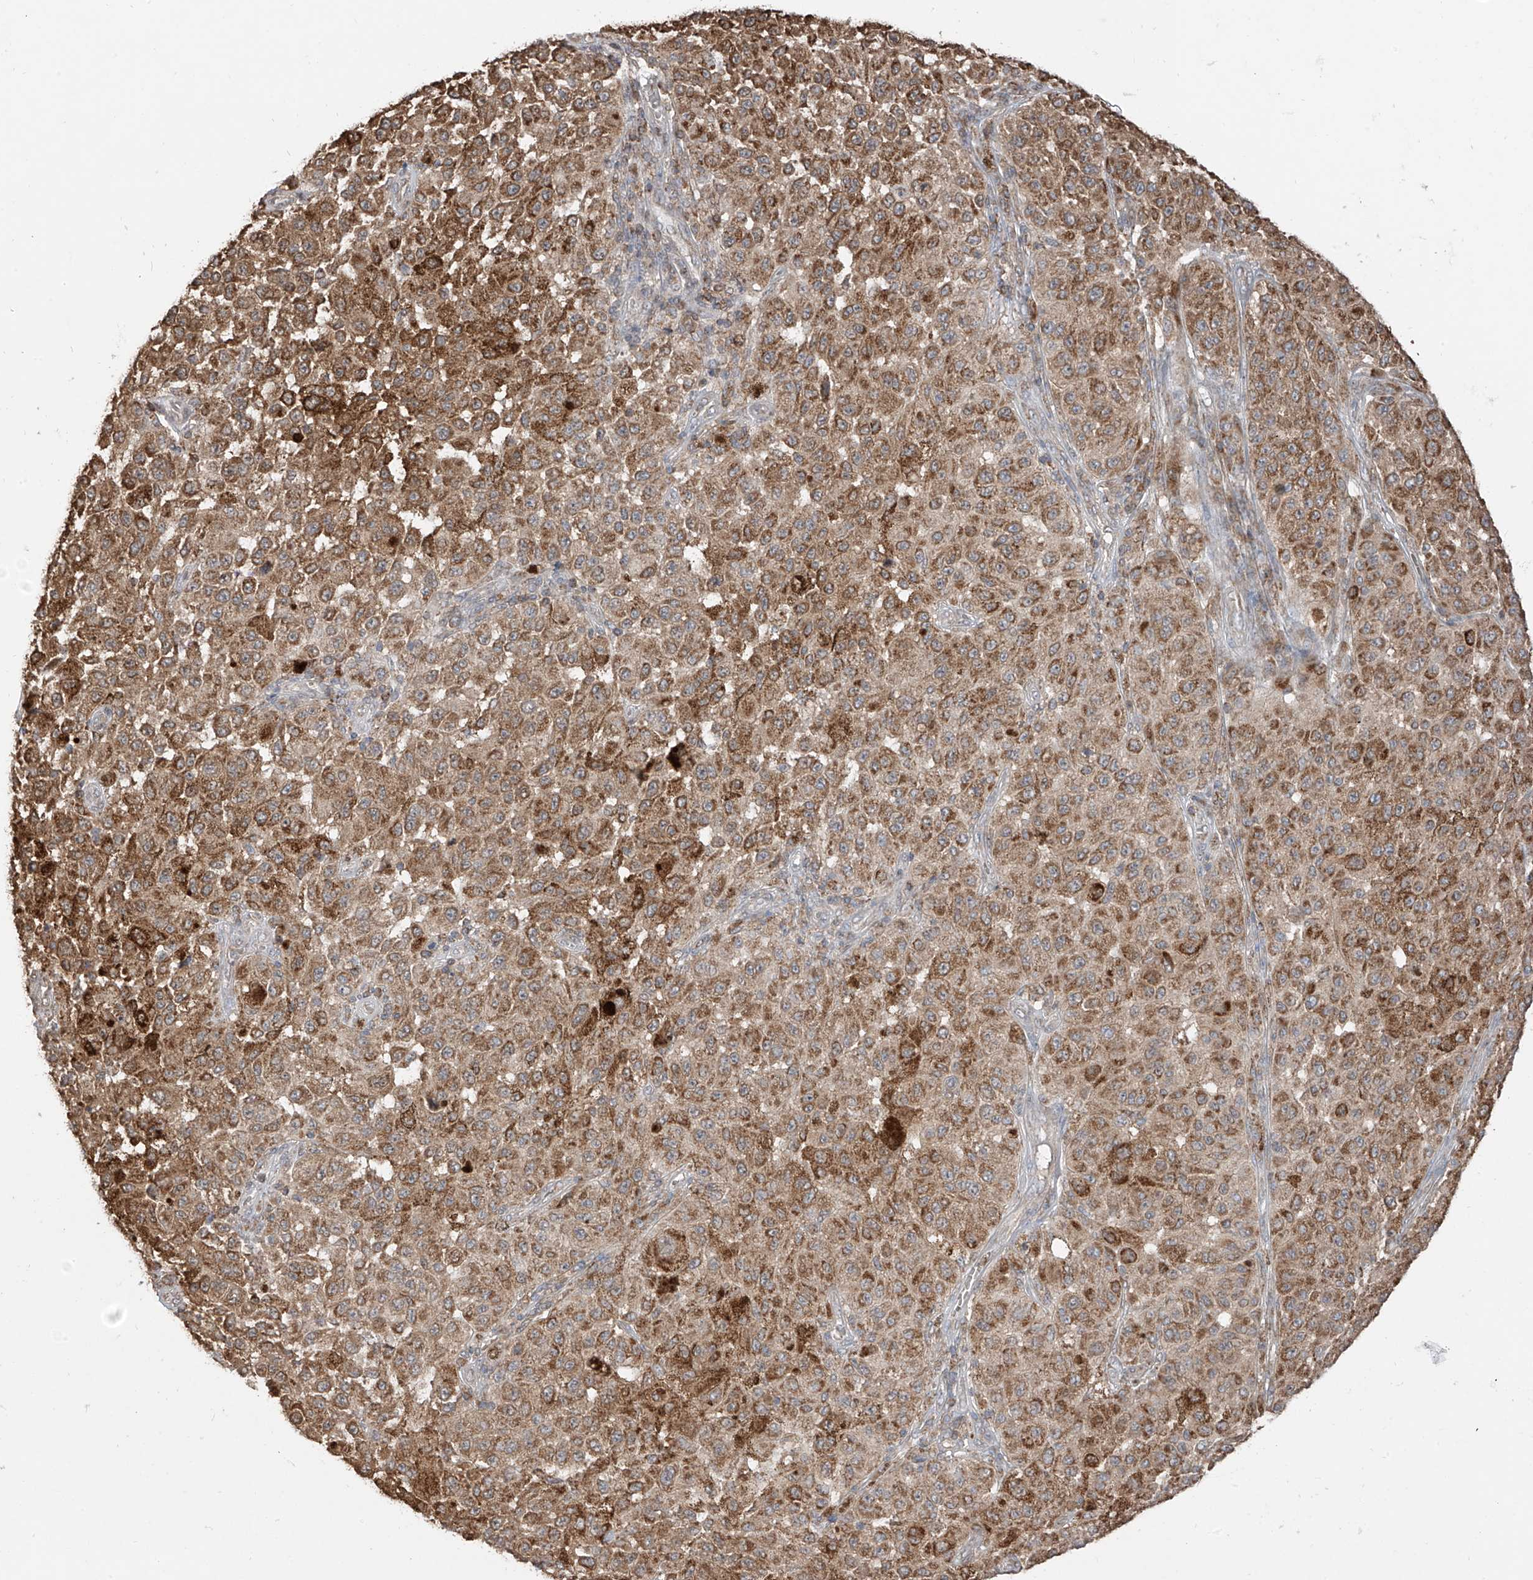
{"staining": {"intensity": "moderate", "quantity": ">75%", "location": "cytoplasmic/membranous"}, "tissue": "melanoma", "cell_type": "Tumor cells", "image_type": "cancer", "snomed": [{"axis": "morphology", "description": "Malignant melanoma, NOS"}, {"axis": "topography", "description": "Skin"}], "caption": "DAB immunohistochemical staining of human malignant melanoma exhibits moderate cytoplasmic/membranous protein staining in approximately >75% of tumor cells. The staining was performed using DAB (3,3'-diaminobenzidine), with brown indicating positive protein expression. Nuclei are stained blue with hematoxylin.", "gene": "ETHE1", "patient": {"sex": "female", "age": 64}}